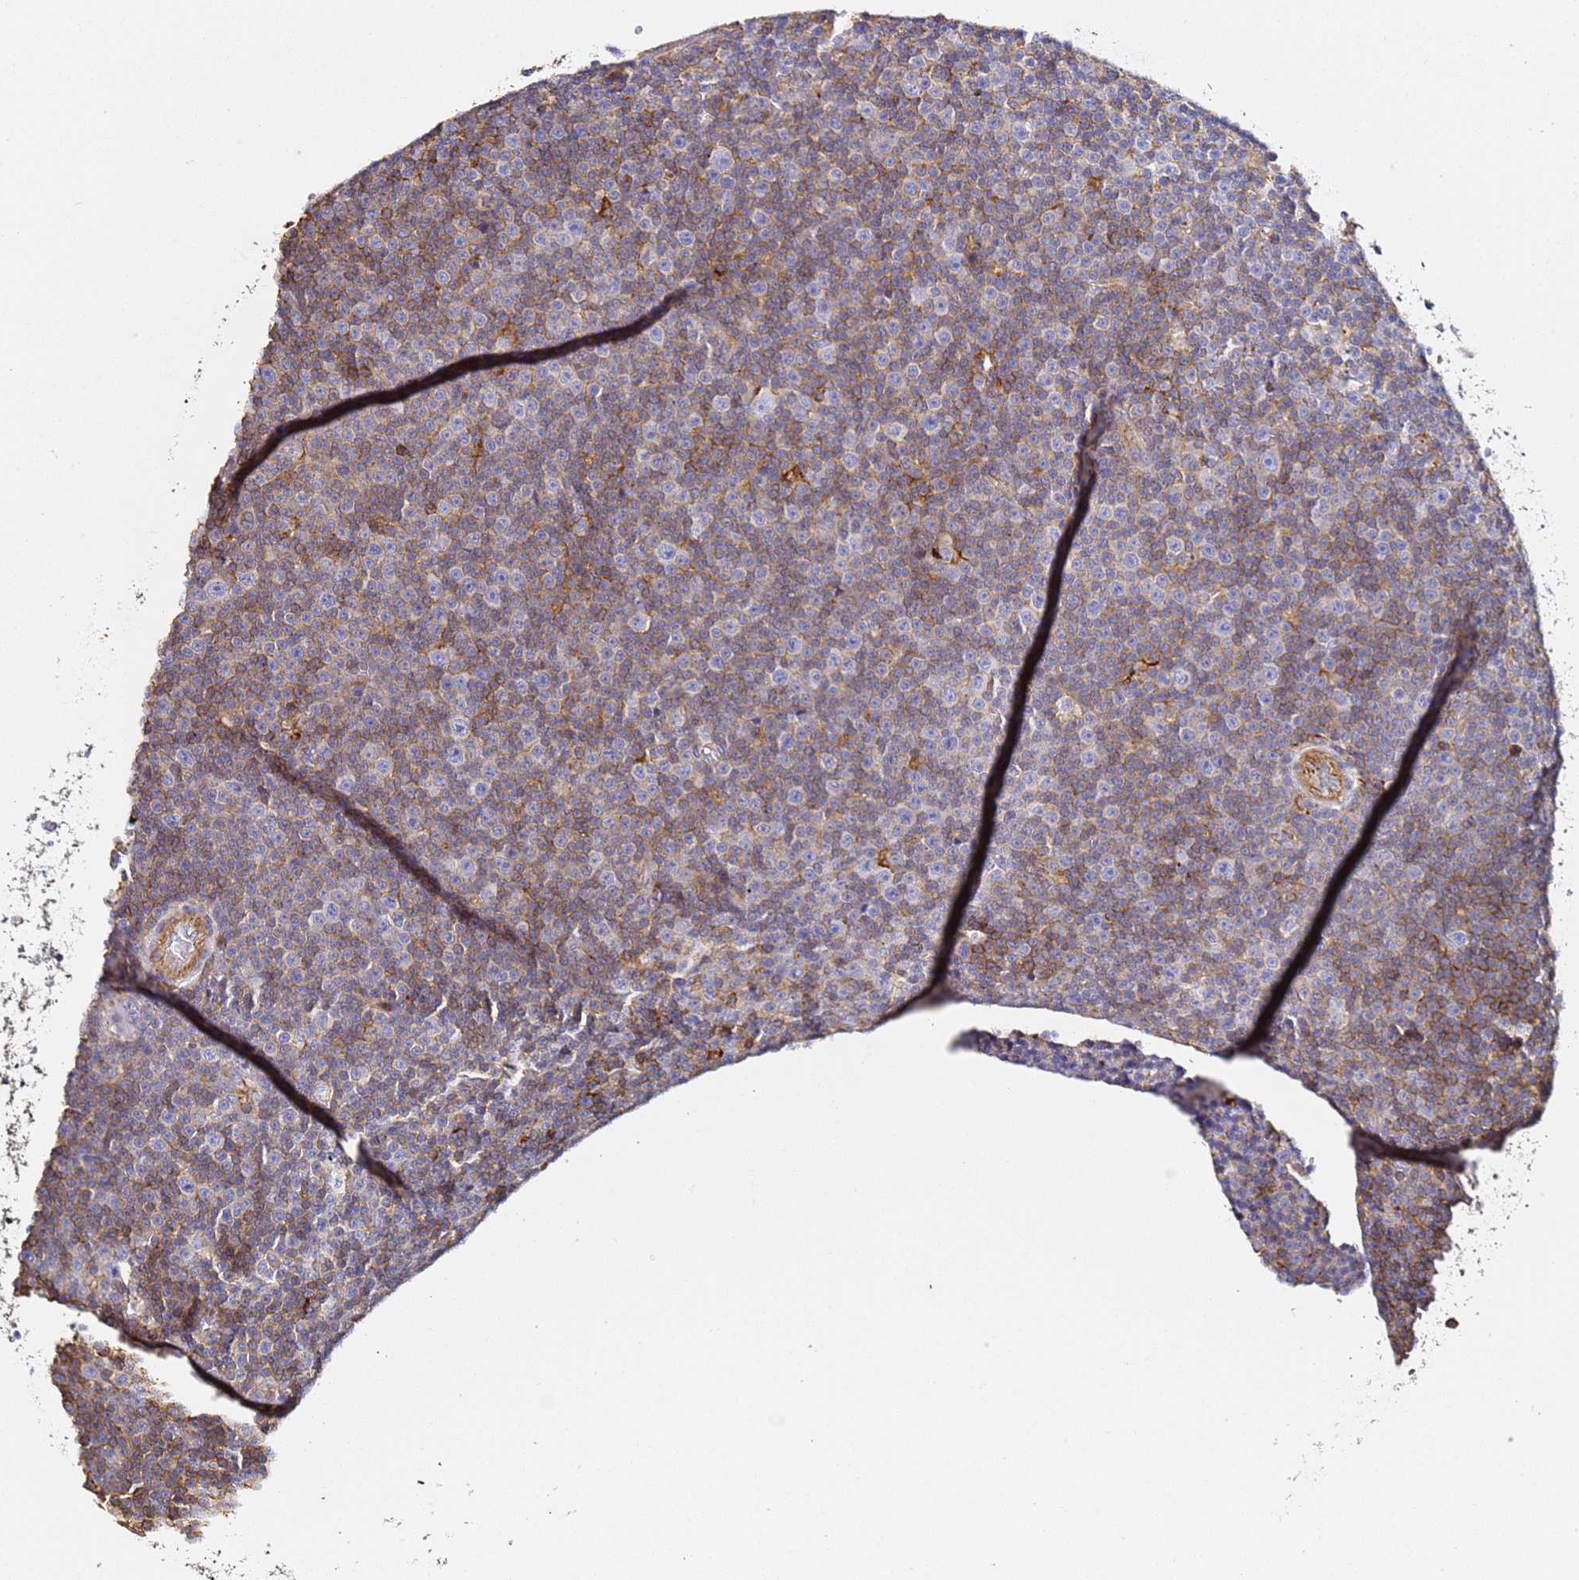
{"staining": {"intensity": "negative", "quantity": "none", "location": "none"}, "tissue": "lymphoma", "cell_type": "Tumor cells", "image_type": "cancer", "snomed": [{"axis": "morphology", "description": "Malignant lymphoma, non-Hodgkin's type, Low grade"}, {"axis": "topography", "description": "Lymph node"}], "caption": "This is a image of immunohistochemistry staining of lymphoma, which shows no staining in tumor cells.", "gene": "ZNF671", "patient": {"sex": "female", "age": 67}}